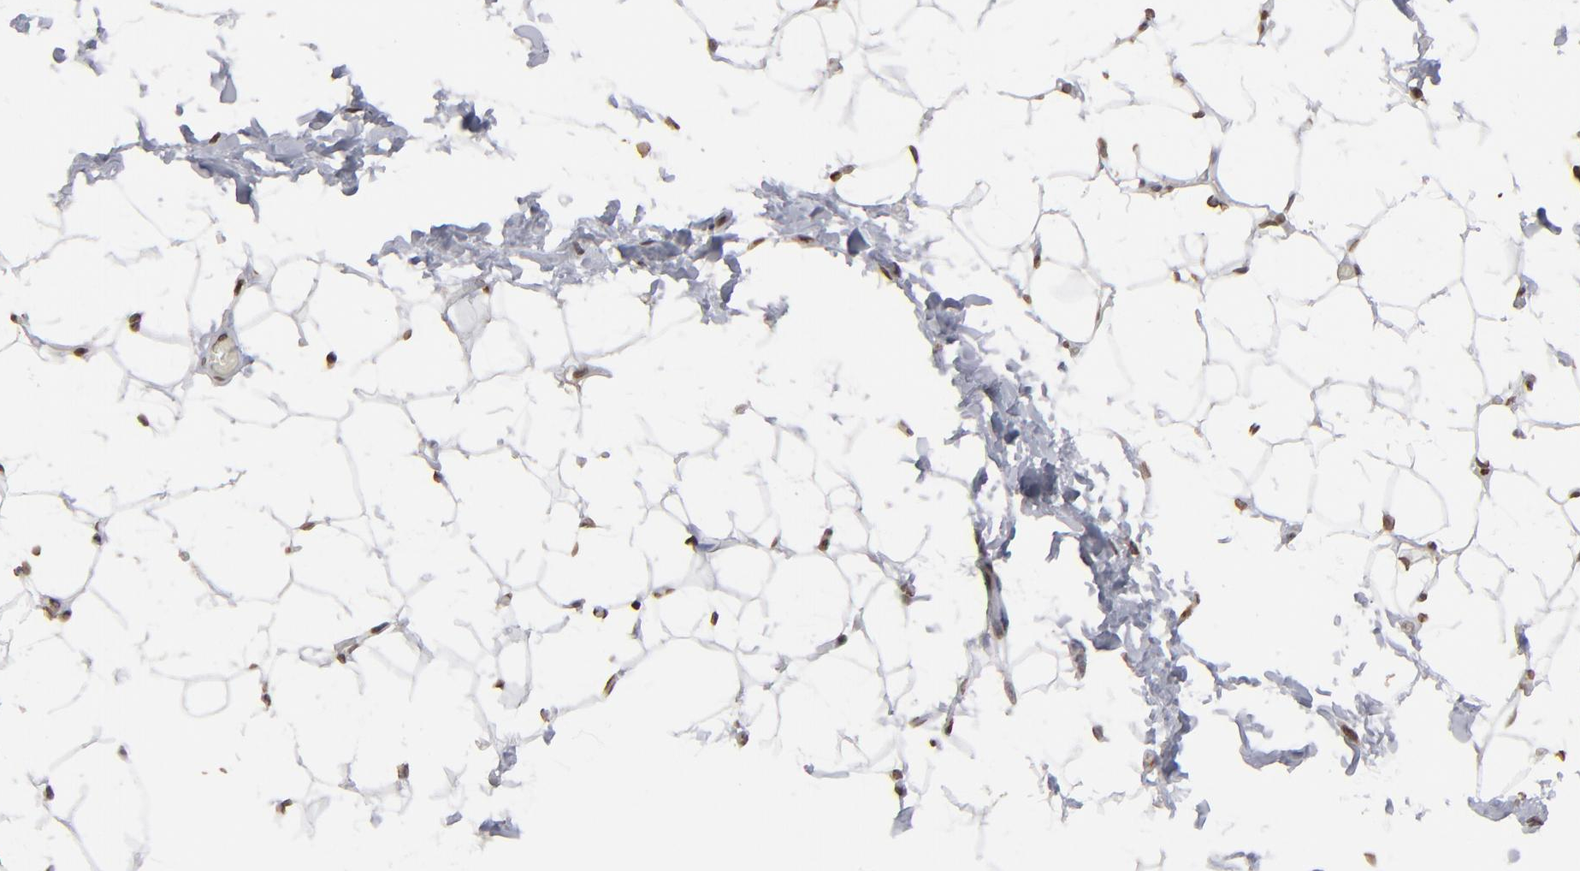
{"staining": {"intensity": "moderate", "quantity": ">75%", "location": "nuclear"}, "tissue": "adipose tissue", "cell_type": "Adipocytes", "image_type": "normal", "snomed": [{"axis": "morphology", "description": "Normal tissue, NOS"}, {"axis": "topography", "description": "Soft tissue"}], "caption": "A high-resolution histopathology image shows immunohistochemistry (IHC) staining of benign adipose tissue, which displays moderate nuclear positivity in about >75% of adipocytes. (DAB = brown stain, brightfield microscopy at high magnification).", "gene": "BAZ1A", "patient": {"sex": "male", "age": 26}}